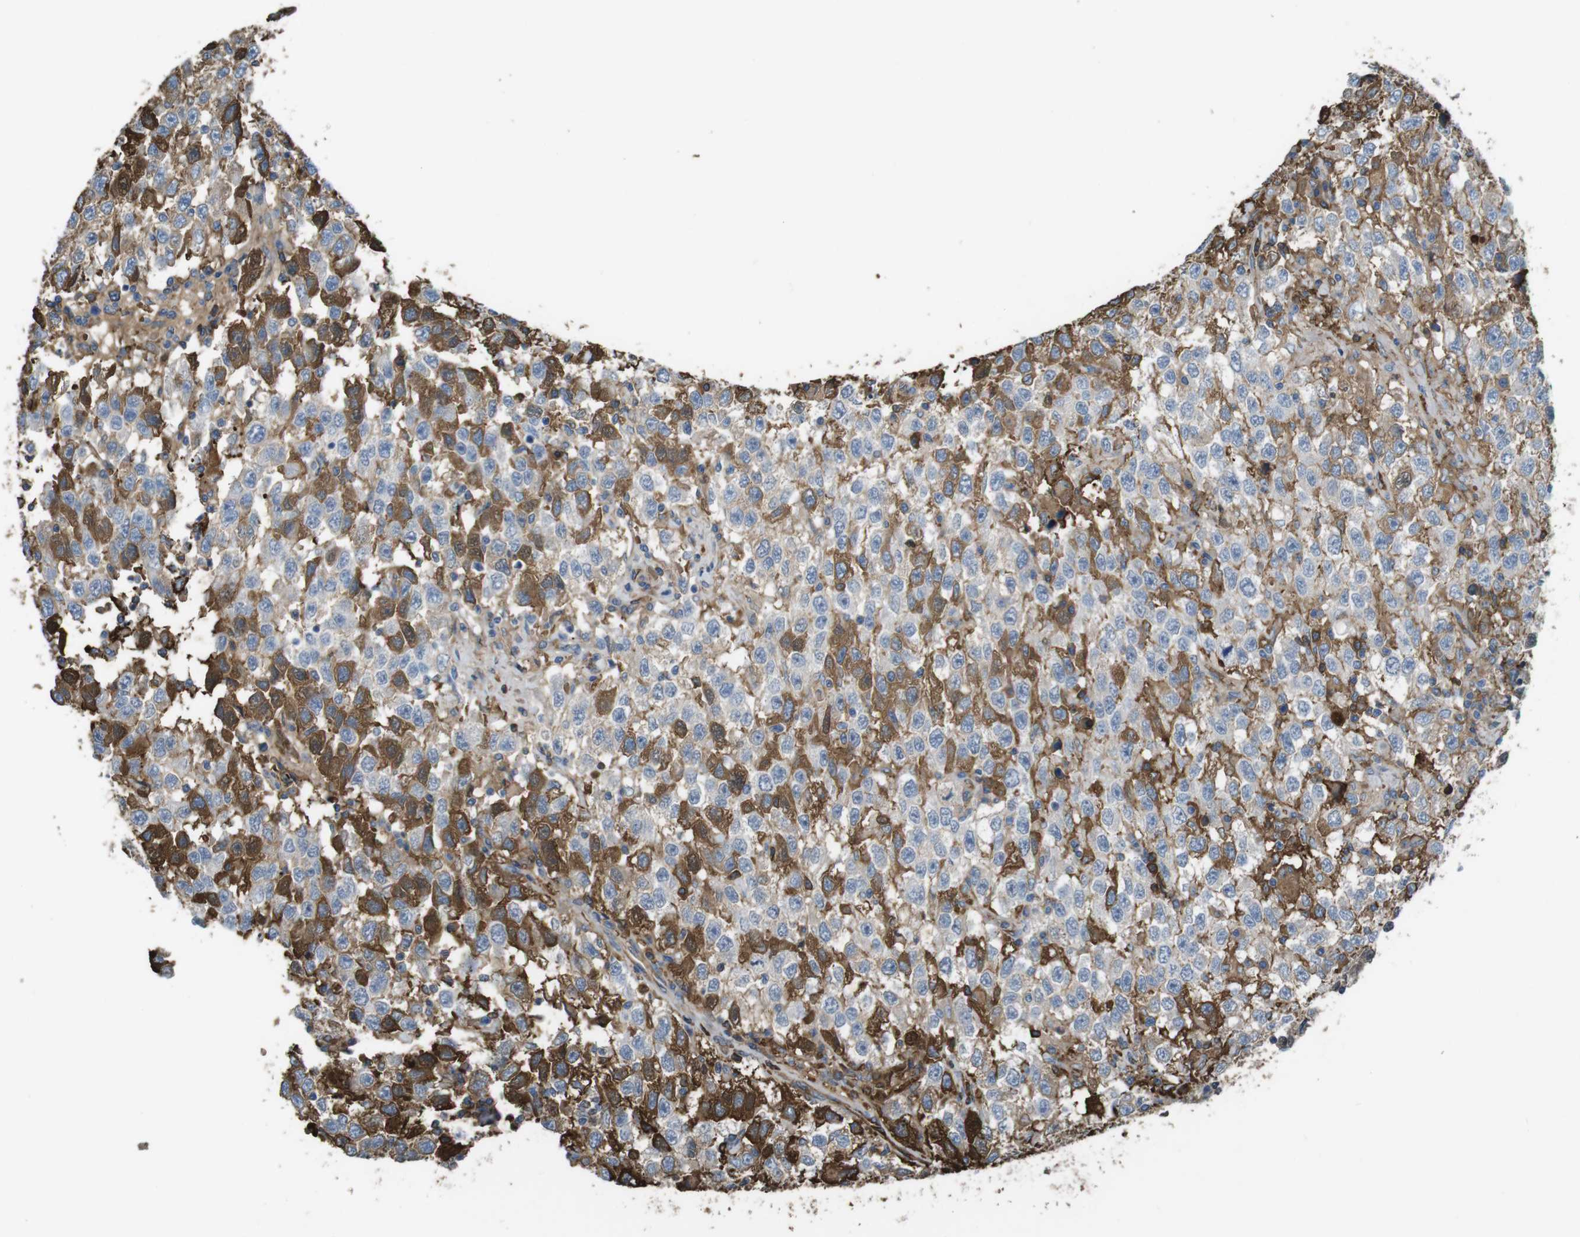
{"staining": {"intensity": "strong", "quantity": "25%-75%", "location": "cytoplasmic/membranous"}, "tissue": "testis cancer", "cell_type": "Tumor cells", "image_type": "cancer", "snomed": [{"axis": "morphology", "description": "Seminoma, NOS"}, {"axis": "topography", "description": "Testis"}], "caption": "The histopathology image displays staining of testis seminoma, revealing strong cytoplasmic/membranous protein positivity (brown color) within tumor cells.", "gene": "LTBP4", "patient": {"sex": "male", "age": 41}}